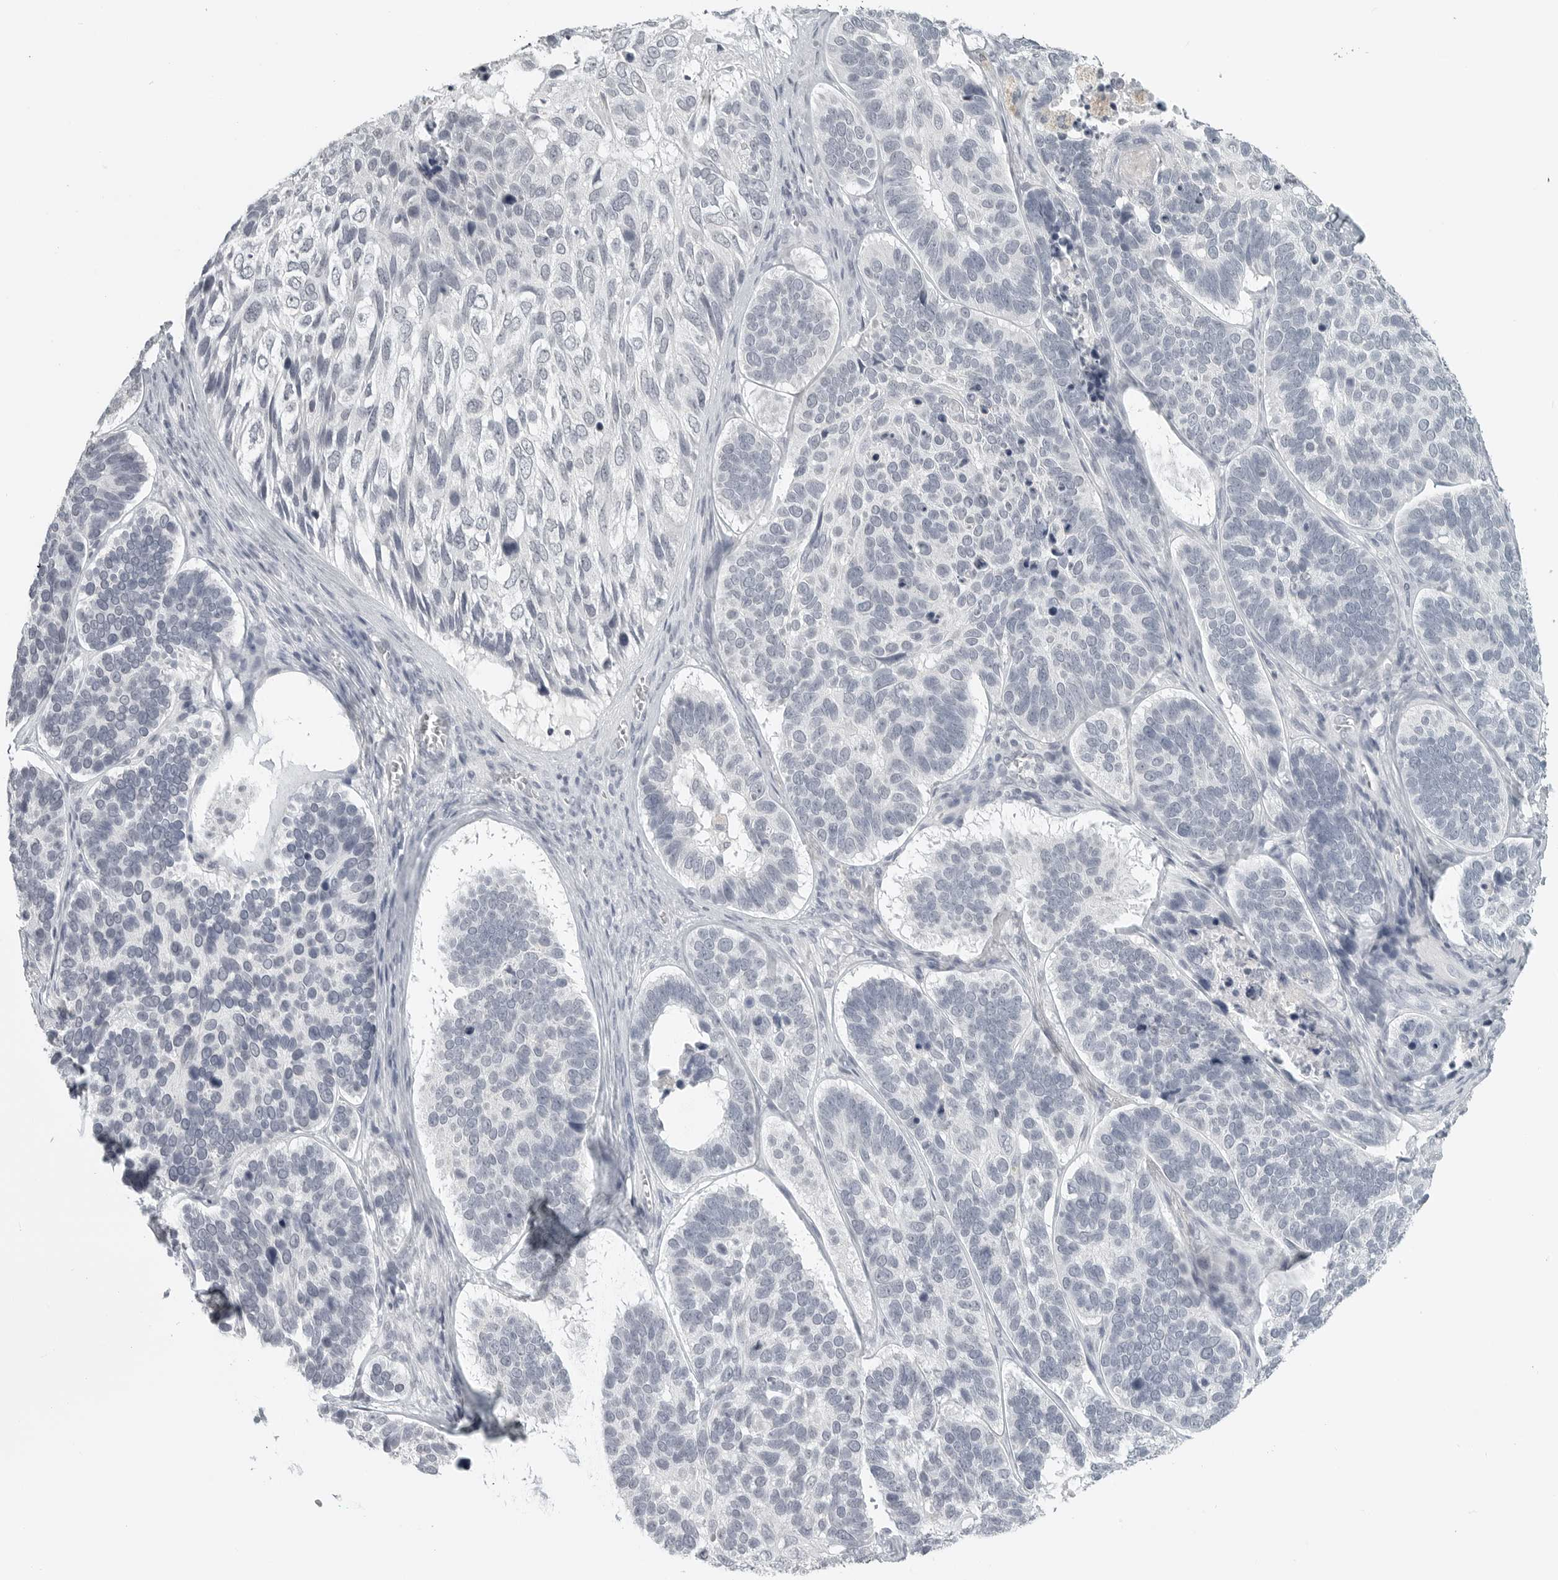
{"staining": {"intensity": "negative", "quantity": "none", "location": "none"}, "tissue": "skin cancer", "cell_type": "Tumor cells", "image_type": "cancer", "snomed": [{"axis": "morphology", "description": "Basal cell carcinoma"}, {"axis": "topography", "description": "Skin"}], "caption": "The histopathology image demonstrates no significant positivity in tumor cells of skin basal cell carcinoma.", "gene": "BPIFA1", "patient": {"sex": "male", "age": 62}}